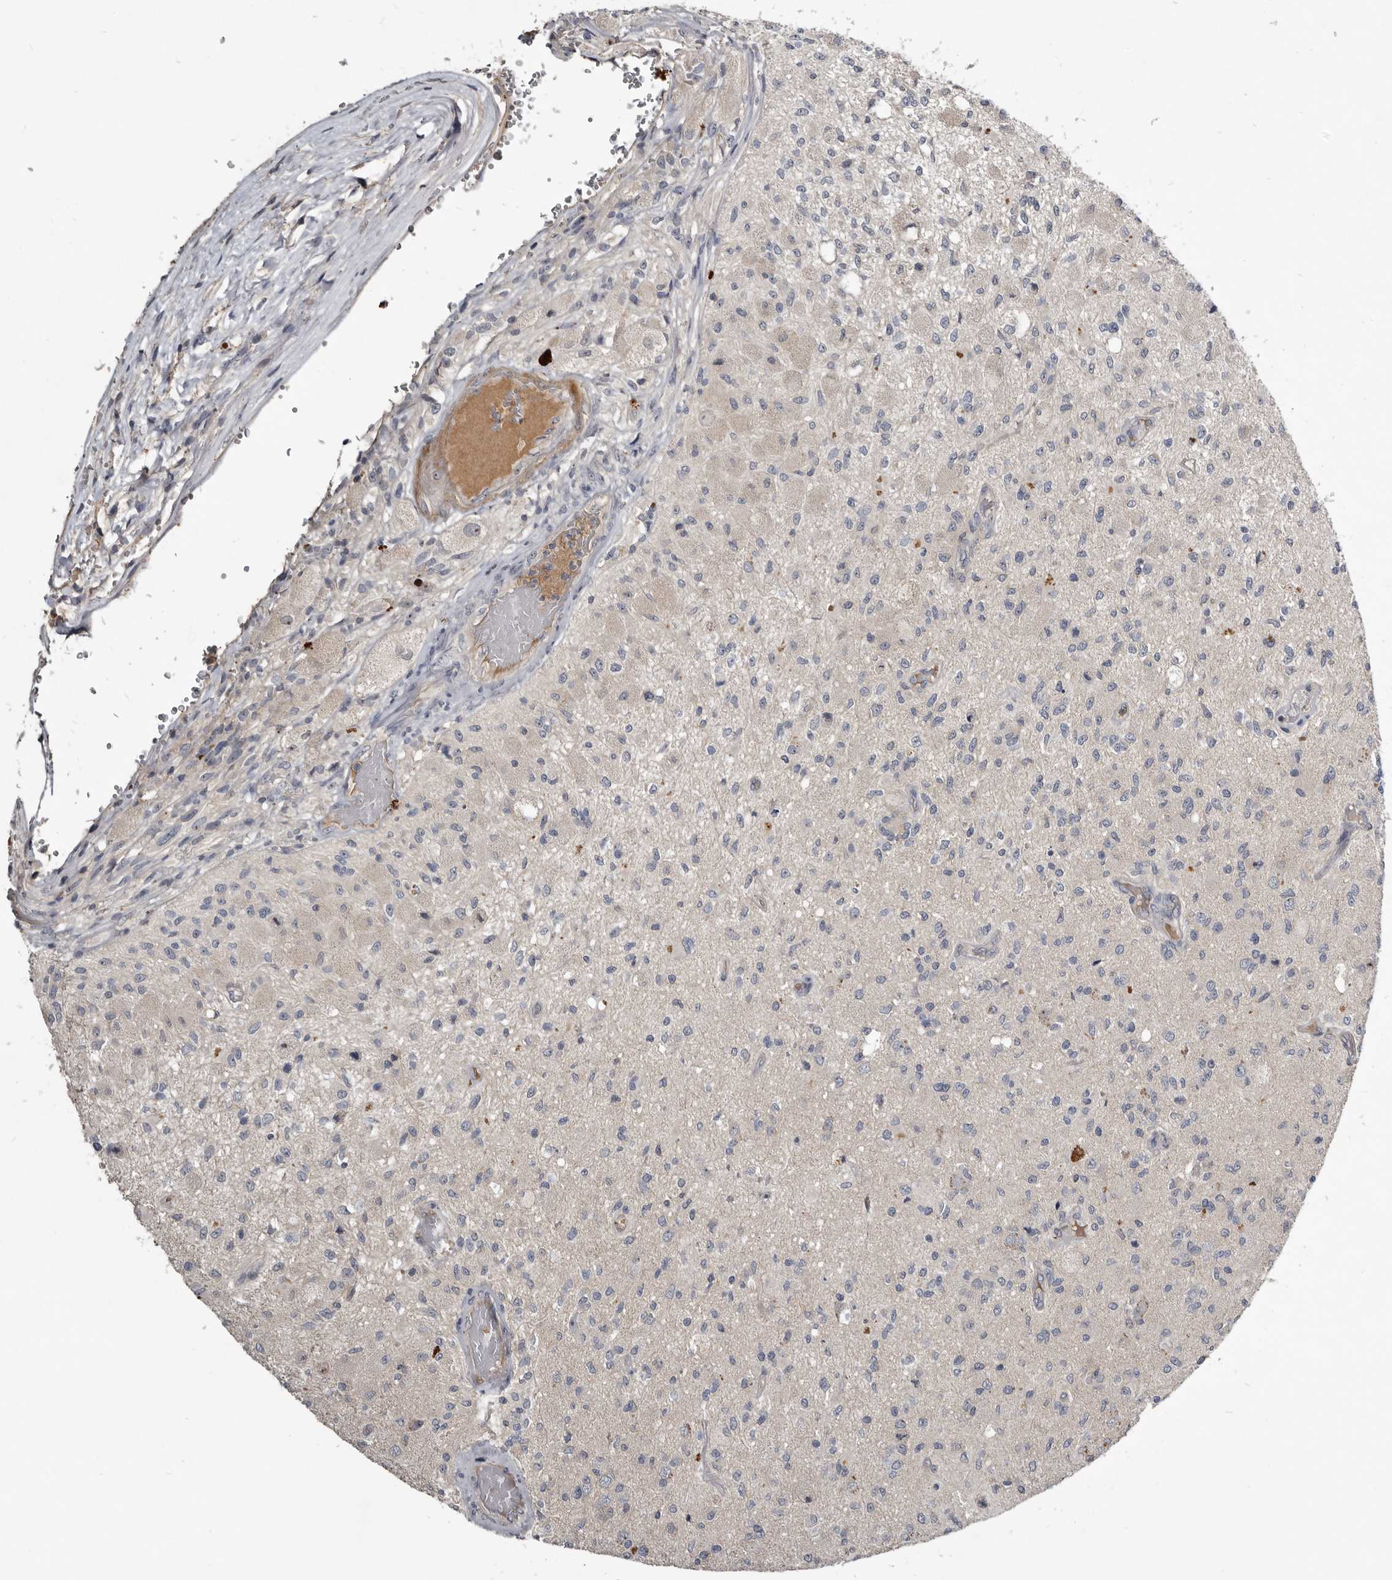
{"staining": {"intensity": "negative", "quantity": "none", "location": "none"}, "tissue": "glioma", "cell_type": "Tumor cells", "image_type": "cancer", "snomed": [{"axis": "morphology", "description": "Normal tissue, NOS"}, {"axis": "morphology", "description": "Glioma, malignant, High grade"}, {"axis": "topography", "description": "Cerebral cortex"}], "caption": "Immunohistochemistry (IHC) photomicrograph of human glioma stained for a protein (brown), which shows no staining in tumor cells.", "gene": "TTC39A", "patient": {"sex": "male", "age": 77}}